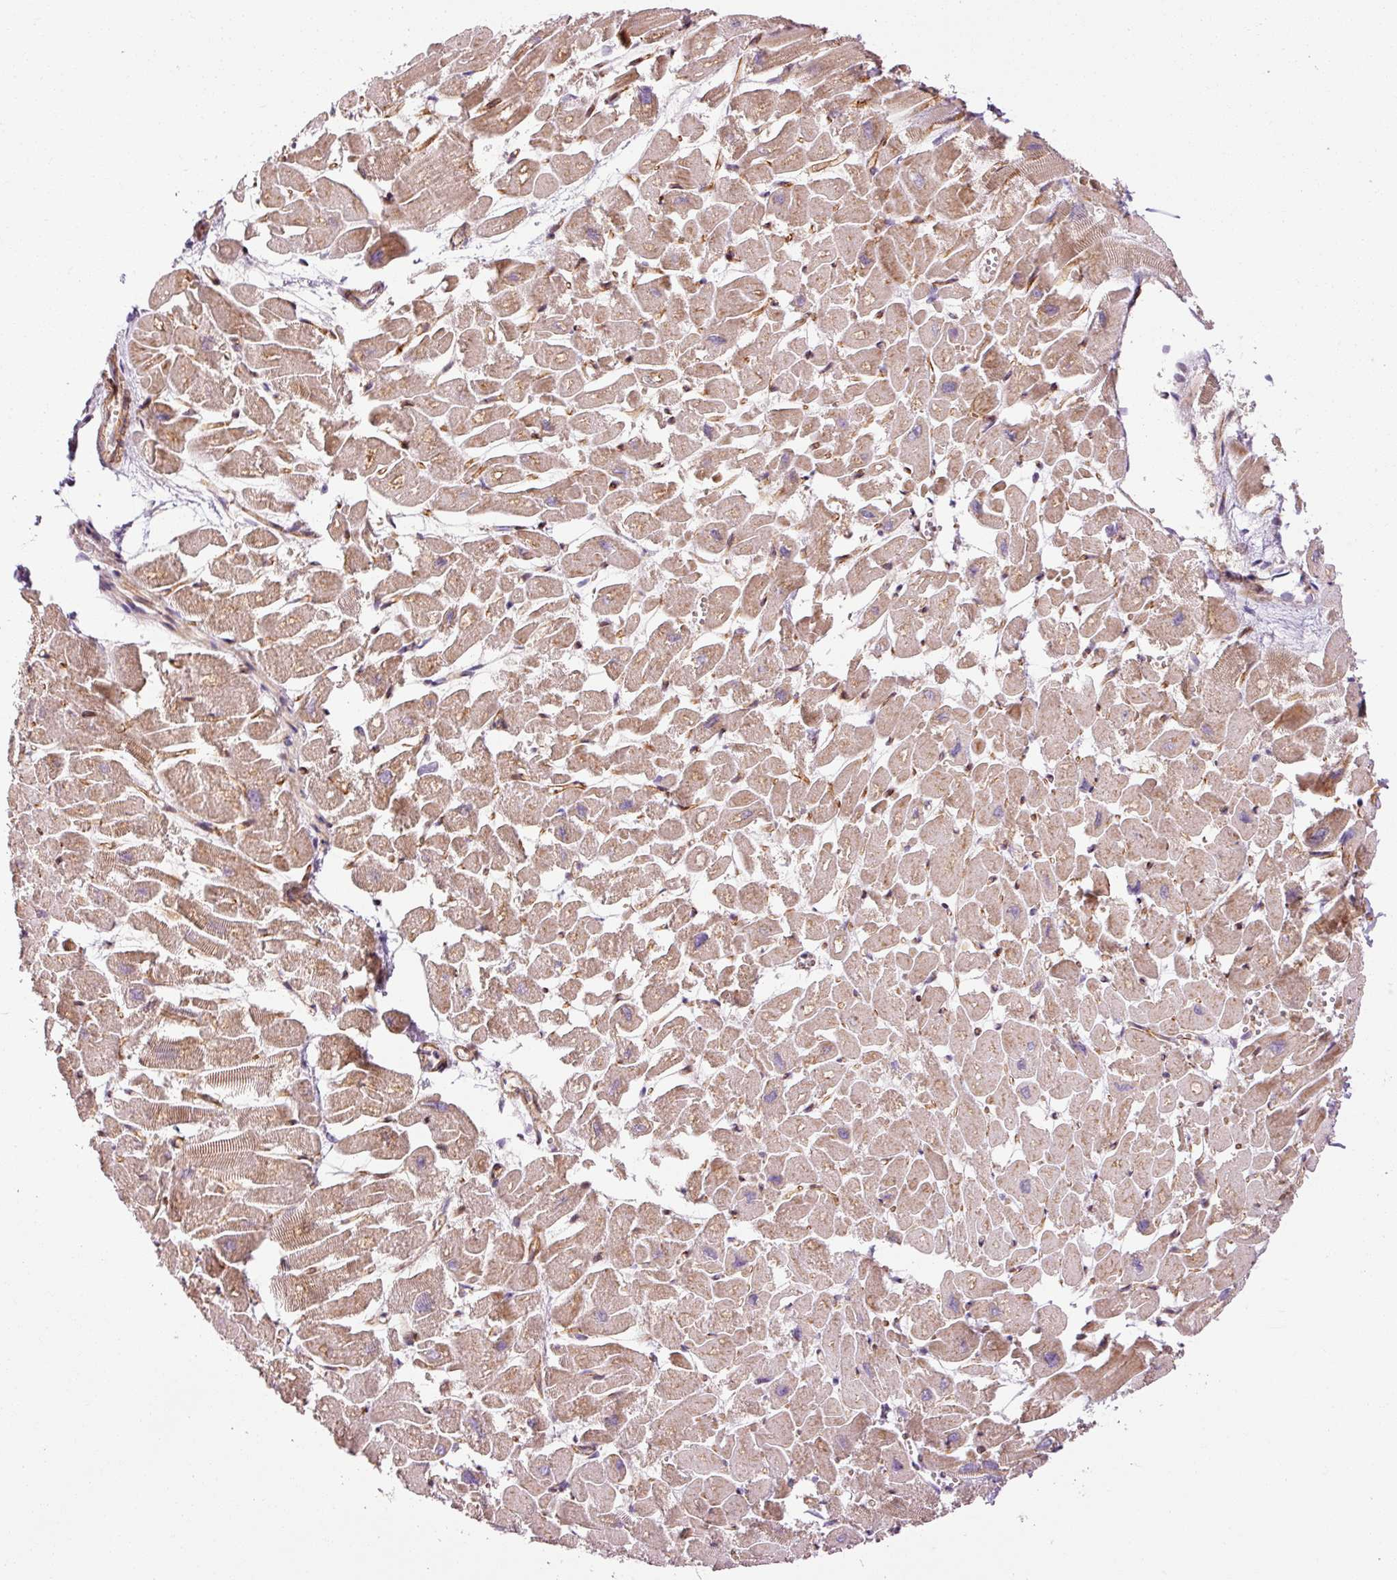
{"staining": {"intensity": "strong", "quantity": "25%-75%", "location": "cytoplasmic/membranous"}, "tissue": "heart muscle", "cell_type": "Cardiomyocytes", "image_type": "normal", "snomed": [{"axis": "morphology", "description": "Normal tissue, NOS"}, {"axis": "topography", "description": "Heart"}], "caption": "Heart muscle was stained to show a protein in brown. There is high levels of strong cytoplasmic/membranous positivity in about 25%-75% of cardiomyocytes. (DAB IHC, brown staining for protein, blue staining for nuclei).", "gene": "LIMK2", "patient": {"sex": "male", "age": 54}}